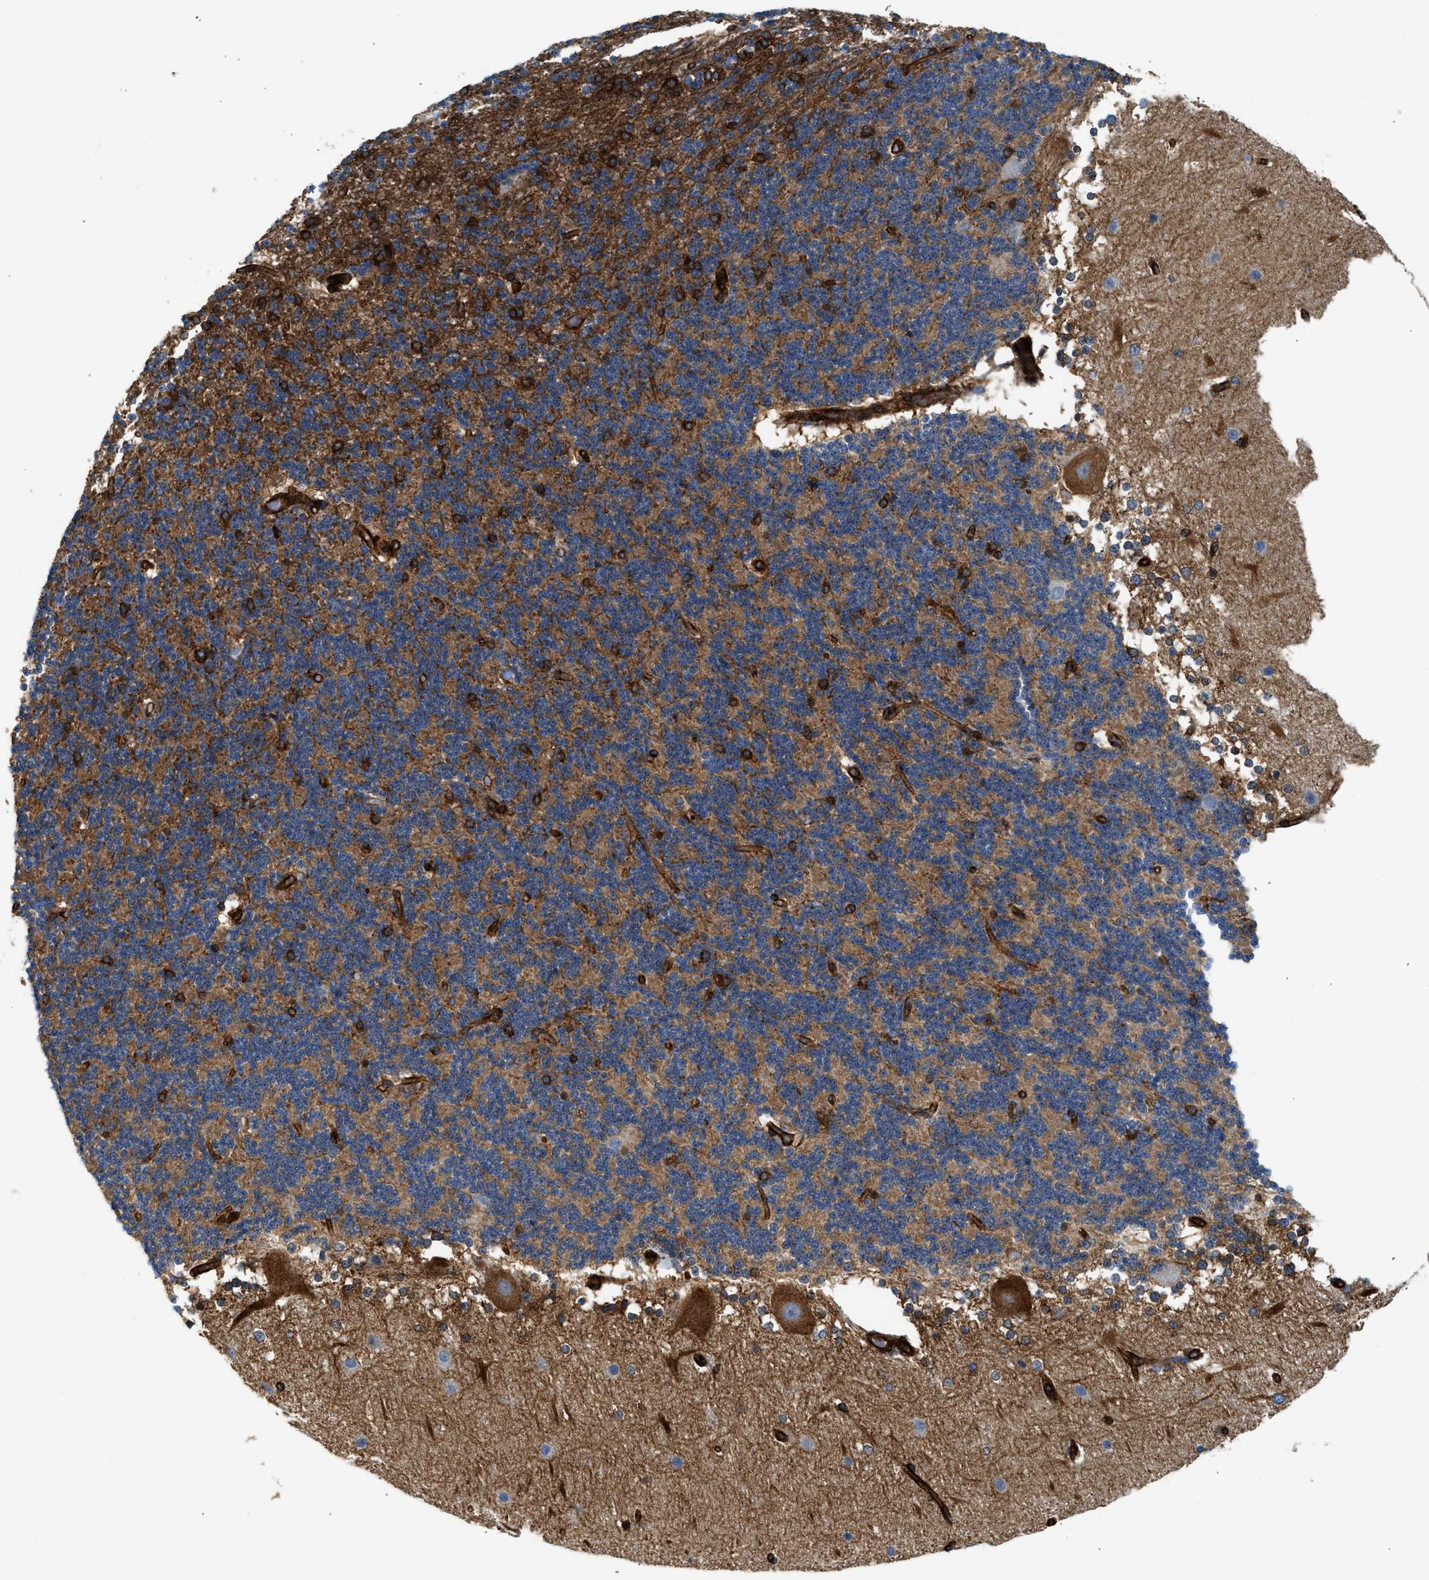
{"staining": {"intensity": "moderate", "quantity": "25%-75%", "location": "cytoplasmic/membranous"}, "tissue": "cerebellum", "cell_type": "Cells in granular layer", "image_type": "normal", "snomed": [{"axis": "morphology", "description": "Normal tissue, NOS"}, {"axis": "topography", "description": "Cerebellum"}], "caption": "An immunohistochemistry (IHC) image of unremarkable tissue is shown. Protein staining in brown labels moderate cytoplasmic/membranous positivity in cerebellum within cells in granular layer.", "gene": "HIP1", "patient": {"sex": "female", "age": 19}}